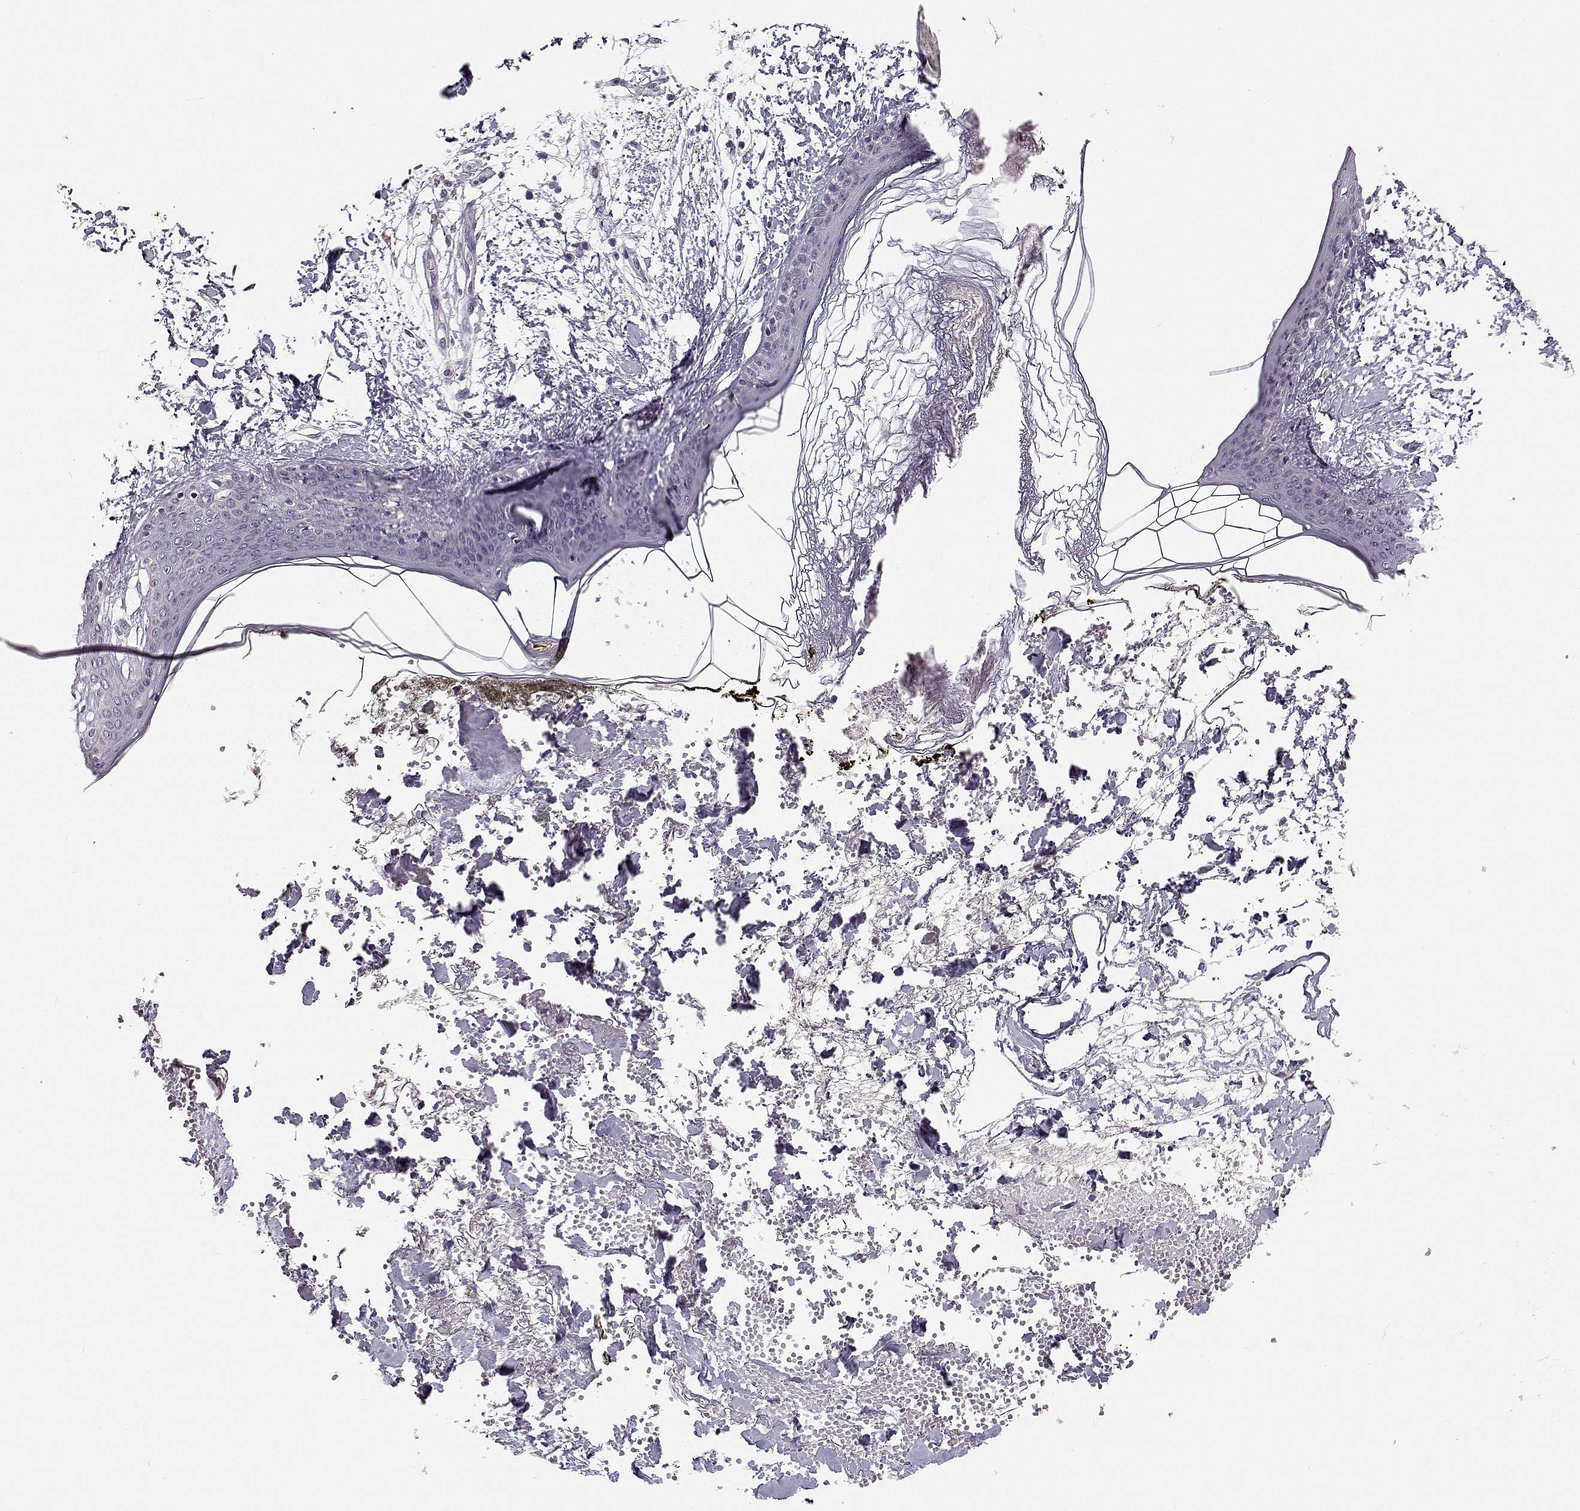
{"staining": {"intensity": "negative", "quantity": "none", "location": "none"}, "tissue": "skin", "cell_type": "Fibroblasts", "image_type": "normal", "snomed": [{"axis": "morphology", "description": "Normal tissue, NOS"}, {"axis": "topography", "description": "Skin"}], "caption": "Photomicrograph shows no protein expression in fibroblasts of benign skin. (DAB immunohistochemistry visualized using brightfield microscopy, high magnification).", "gene": "TMEM145", "patient": {"sex": "female", "age": 34}}